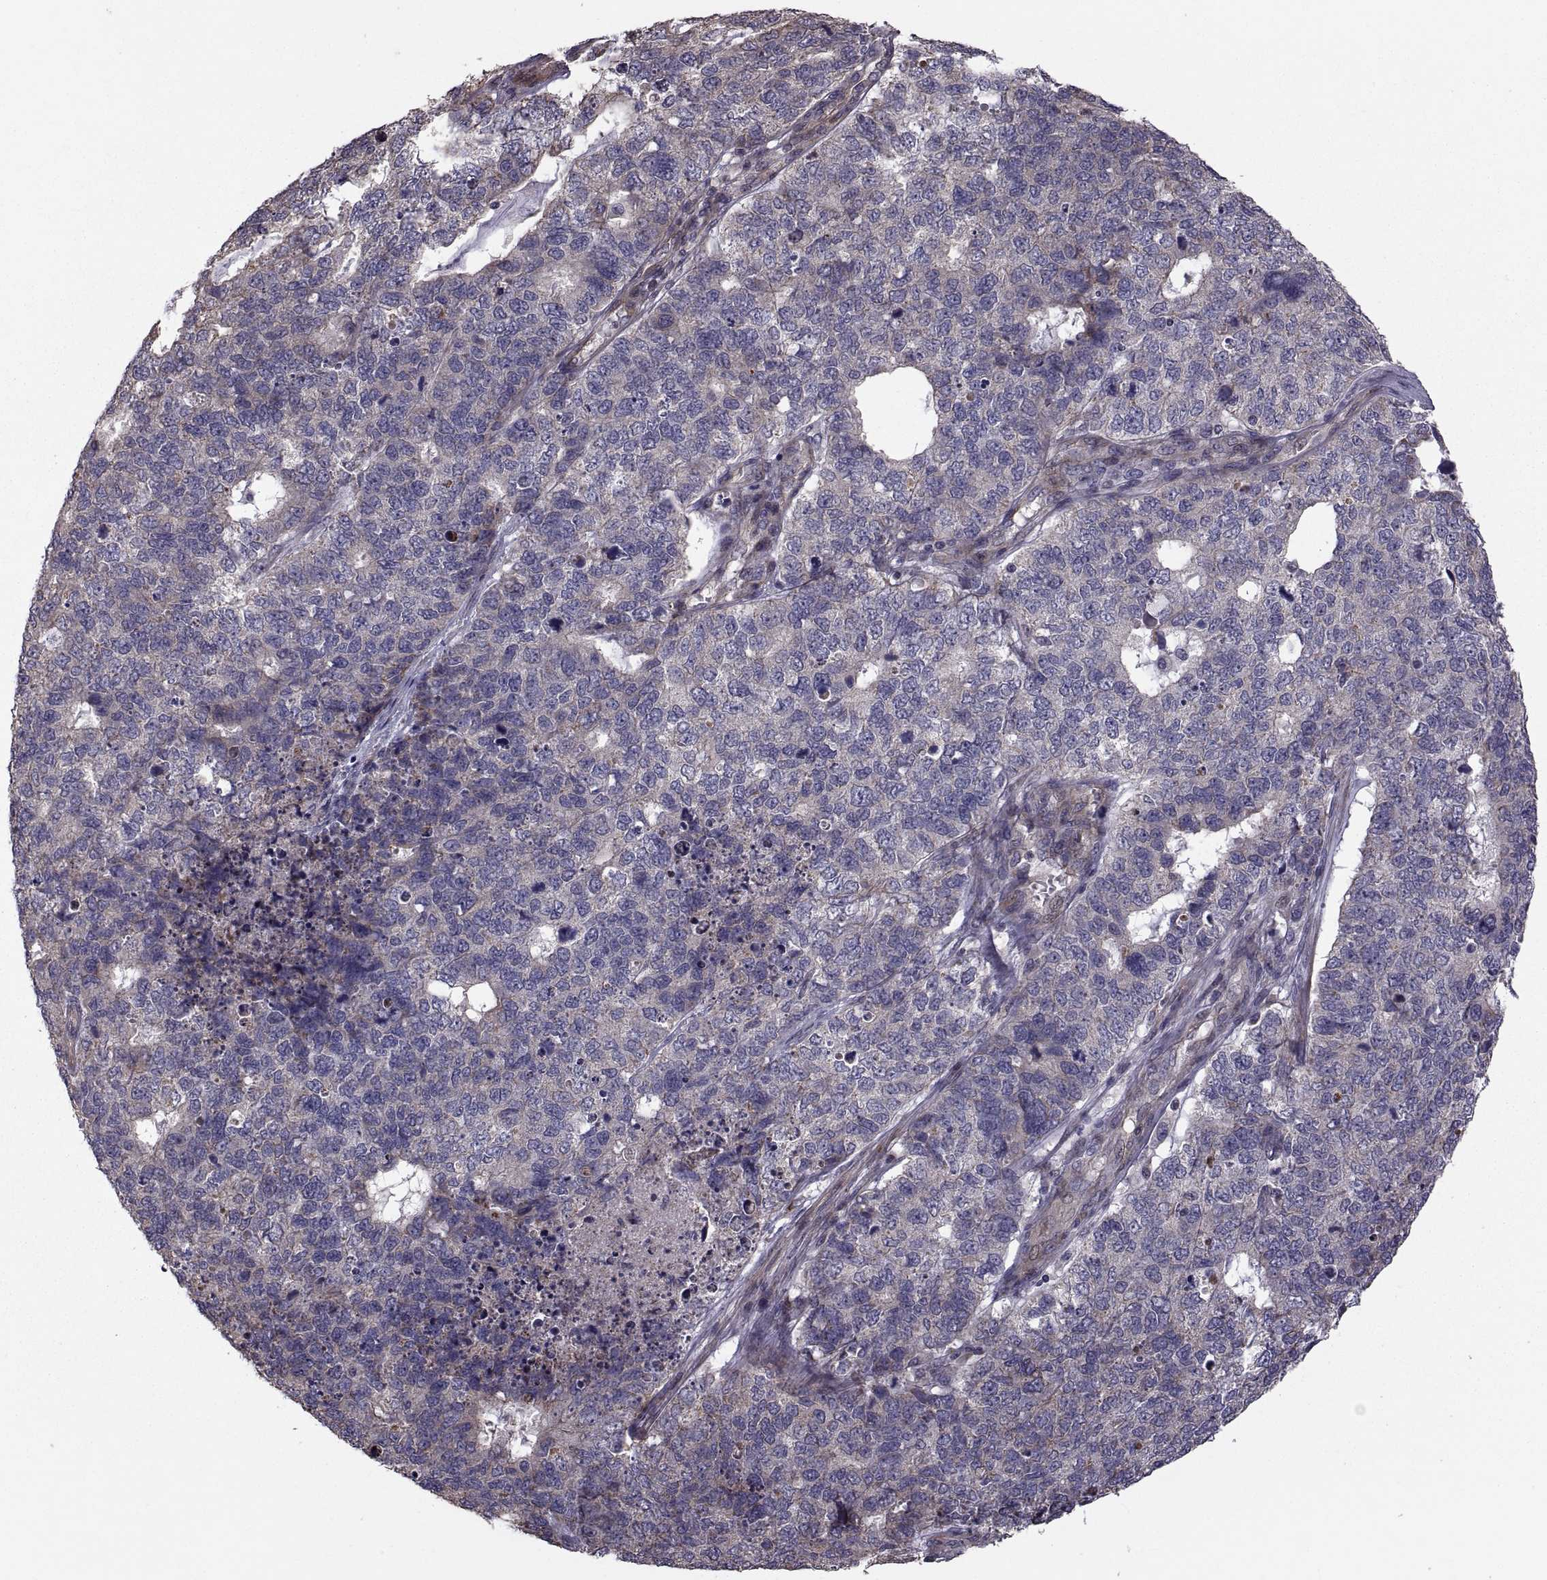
{"staining": {"intensity": "weak", "quantity": "<25%", "location": "cytoplasmic/membranous"}, "tissue": "cervical cancer", "cell_type": "Tumor cells", "image_type": "cancer", "snomed": [{"axis": "morphology", "description": "Squamous cell carcinoma, NOS"}, {"axis": "topography", "description": "Cervix"}], "caption": "Photomicrograph shows no significant protein positivity in tumor cells of squamous cell carcinoma (cervical).", "gene": "PMM2", "patient": {"sex": "female", "age": 63}}